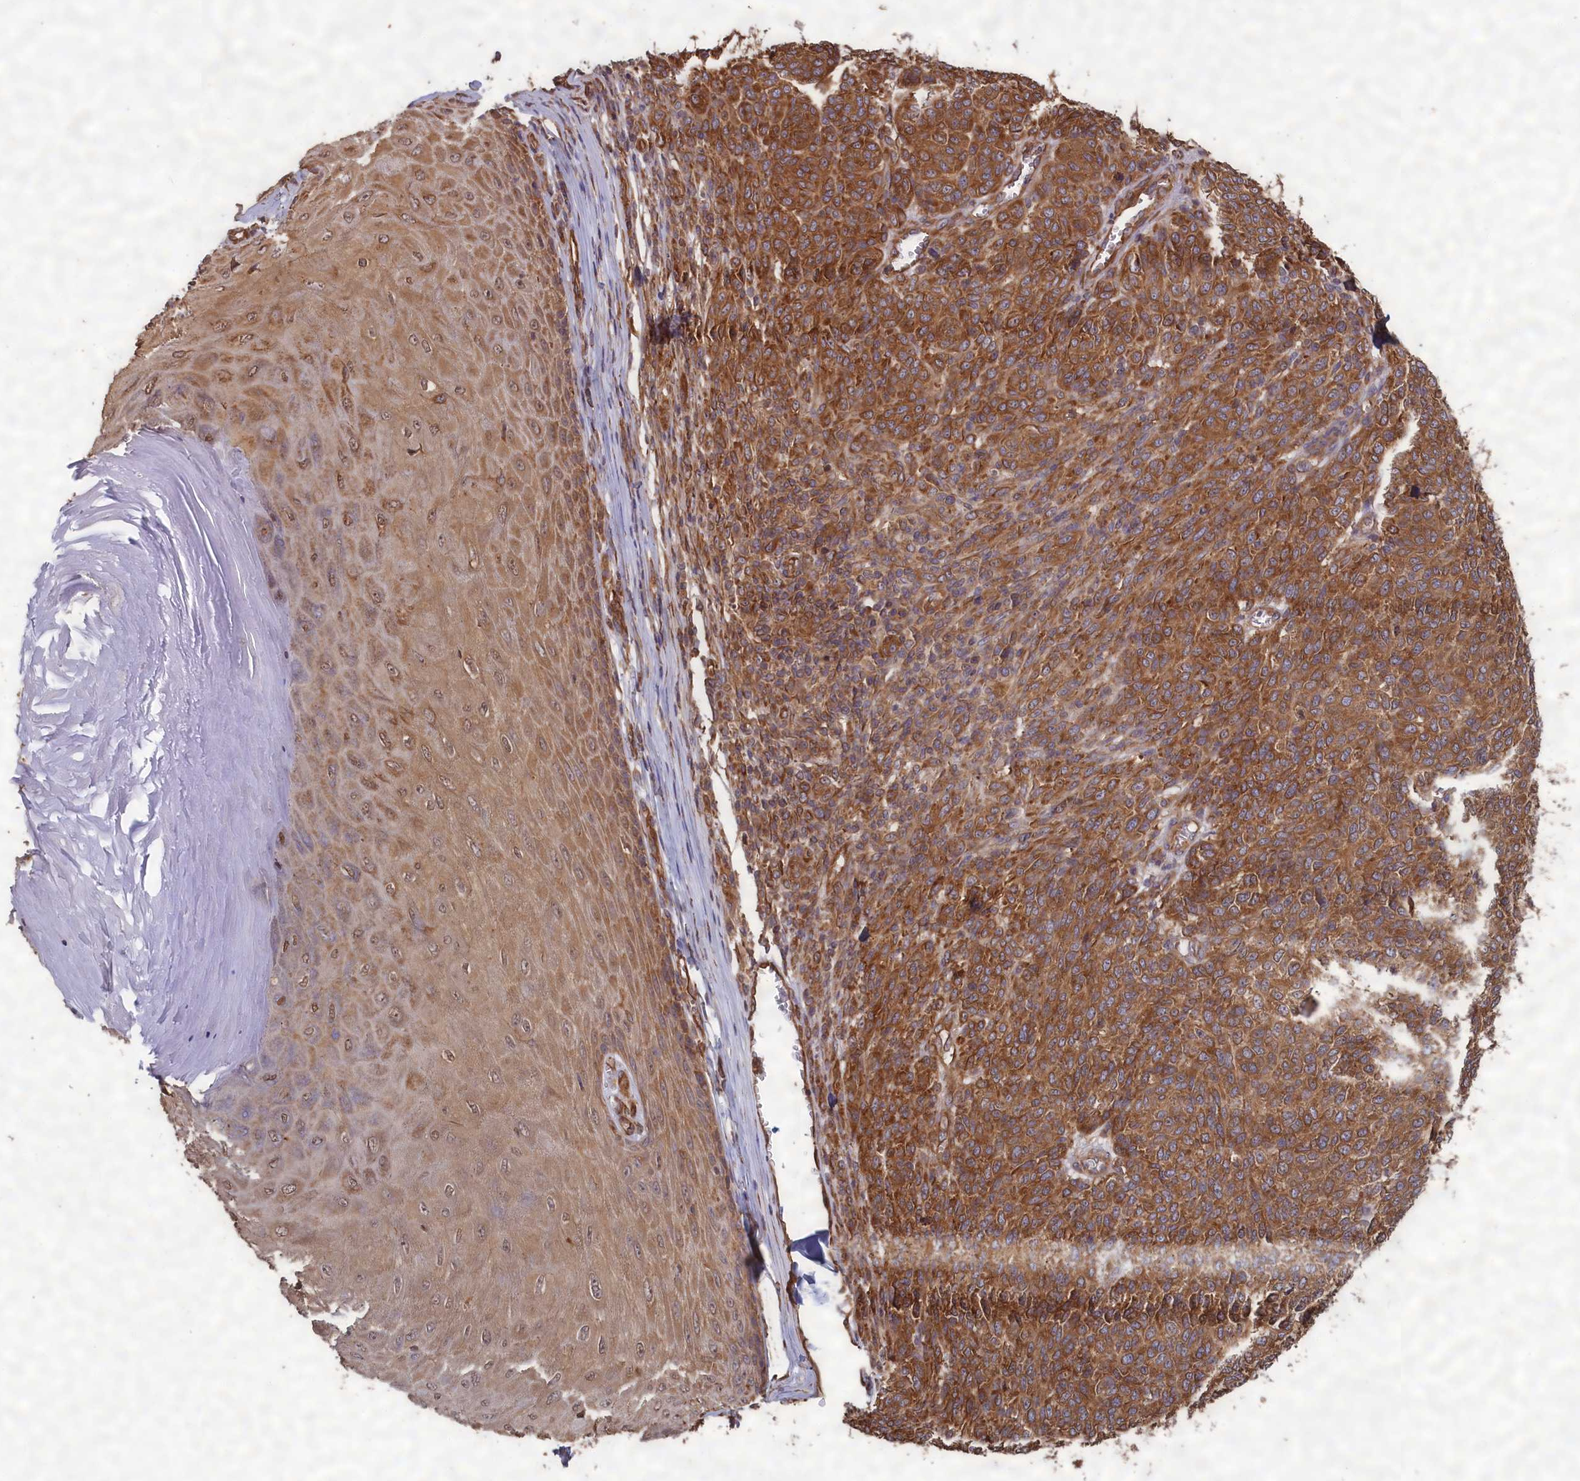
{"staining": {"intensity": "strong", "quantity": ">75%", "location": "cytoplasmic/membranous"}, "tissue": "melanoma", "cell_type": "Tumor cells", "image_type": "cancer", "snomed": [{"axis": "morphology", "description": "Malignant melanoma, NOS"}, {"axis": "topography", "description": "Skin"}], "caption": "A histopathology image showing strong cytoplasmic/membranous expression in about >75% of tumor cells in malignant melanoma, as visualized by brown immunohistochemical staining.", "gene": "CCDC124", "patient": {"sex": "male", "age": 49}}